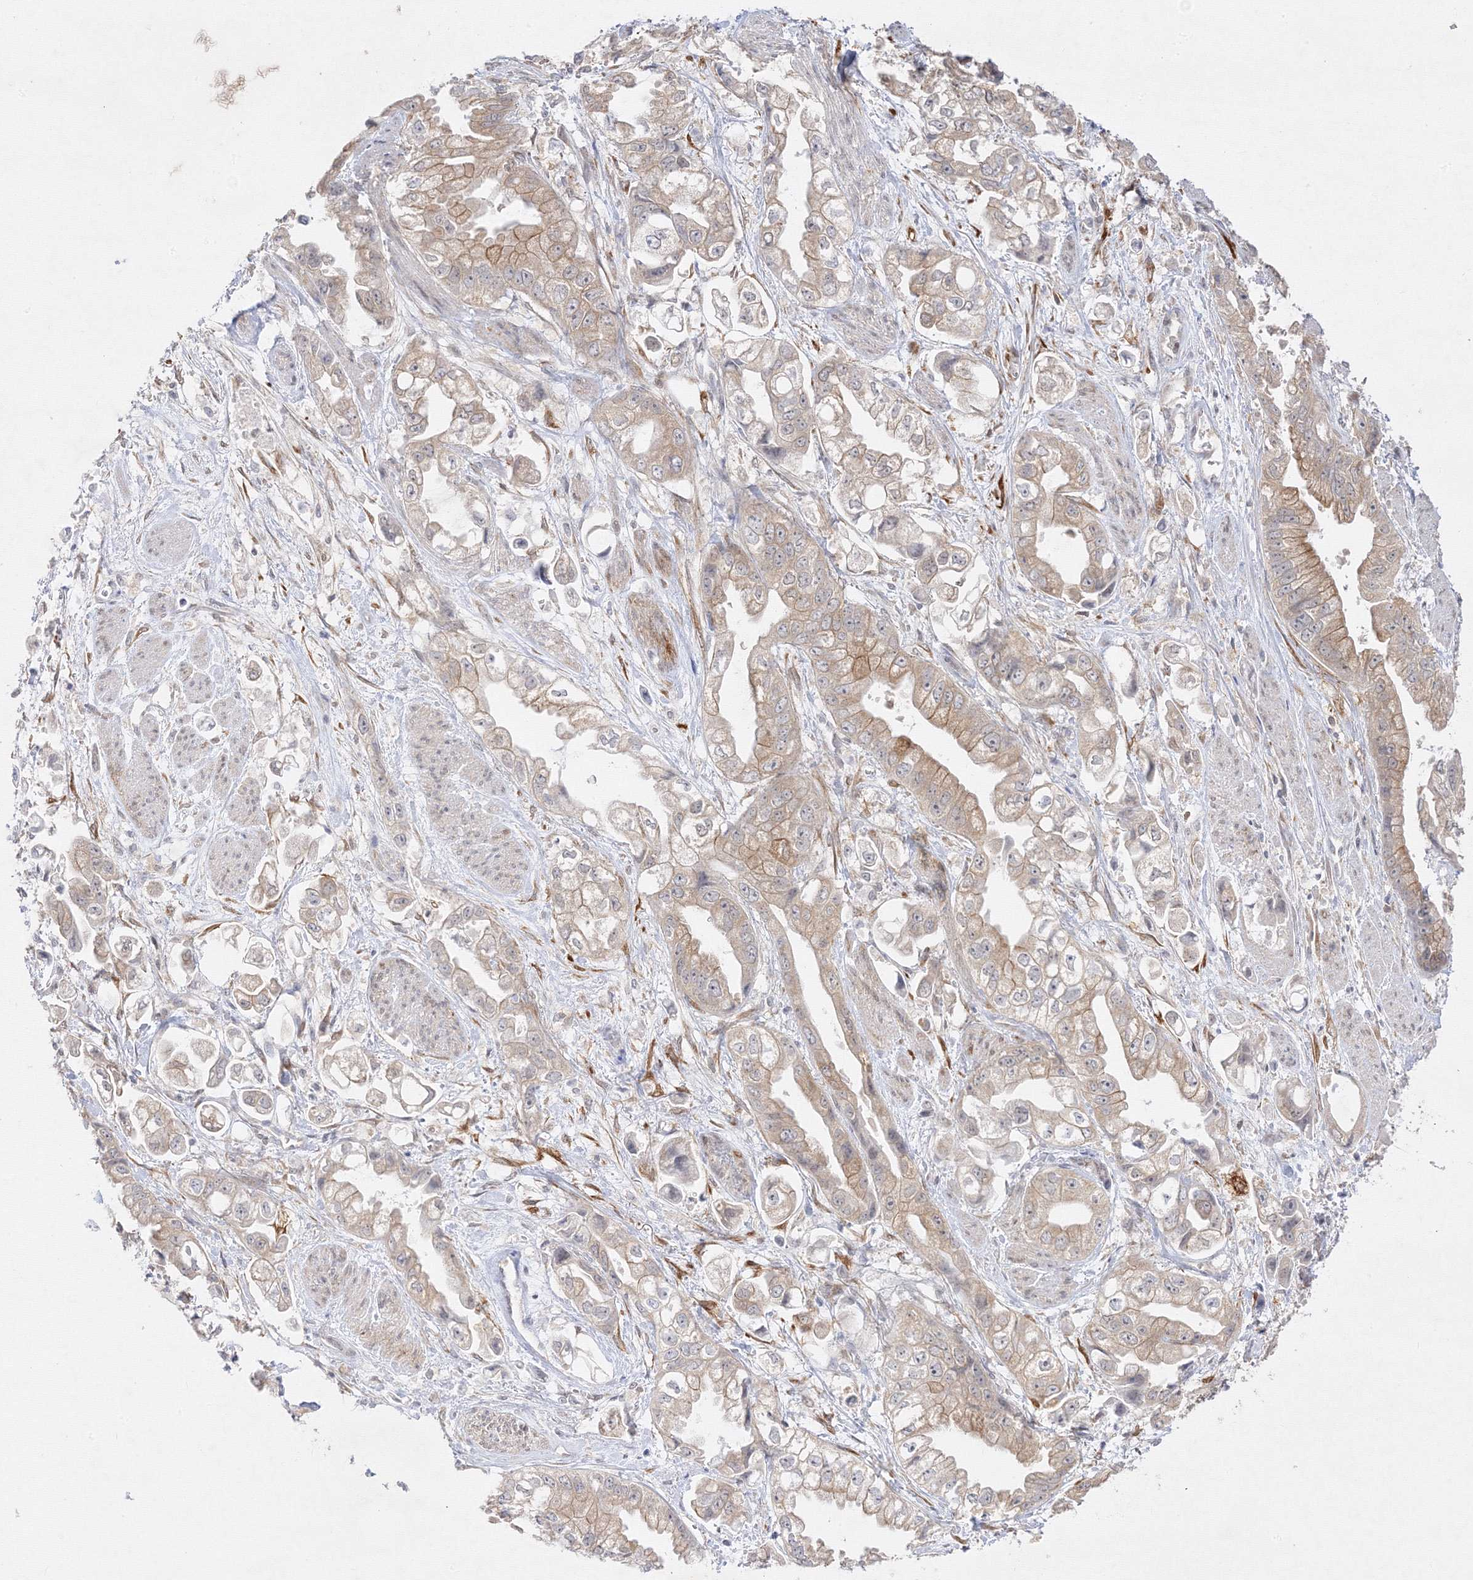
{"staining": {"intensity": "moderate", "quantity": "25%-75%", "location": "cytoplasmic/membranous"}, "tissue": "stomach cancer", "cell_type": "Tumor cells", "image_type": "cancer", "snomed": [{"axis": "morphology", "description": "Adenocarcinoma, NOS"}, {"axis": "topography", "description": "Stomach"}], "caption": "Brown immunohistochemical staining in human adenocarcinoma (stomach) reveals moderate cytoplasmic/membranous positivity in about 25%-75% of tumor cells. (IHC, brightfield microscopy, high magnification).", "gene": "C2CD2", "patient": {"sex": "male", "age": 62}}